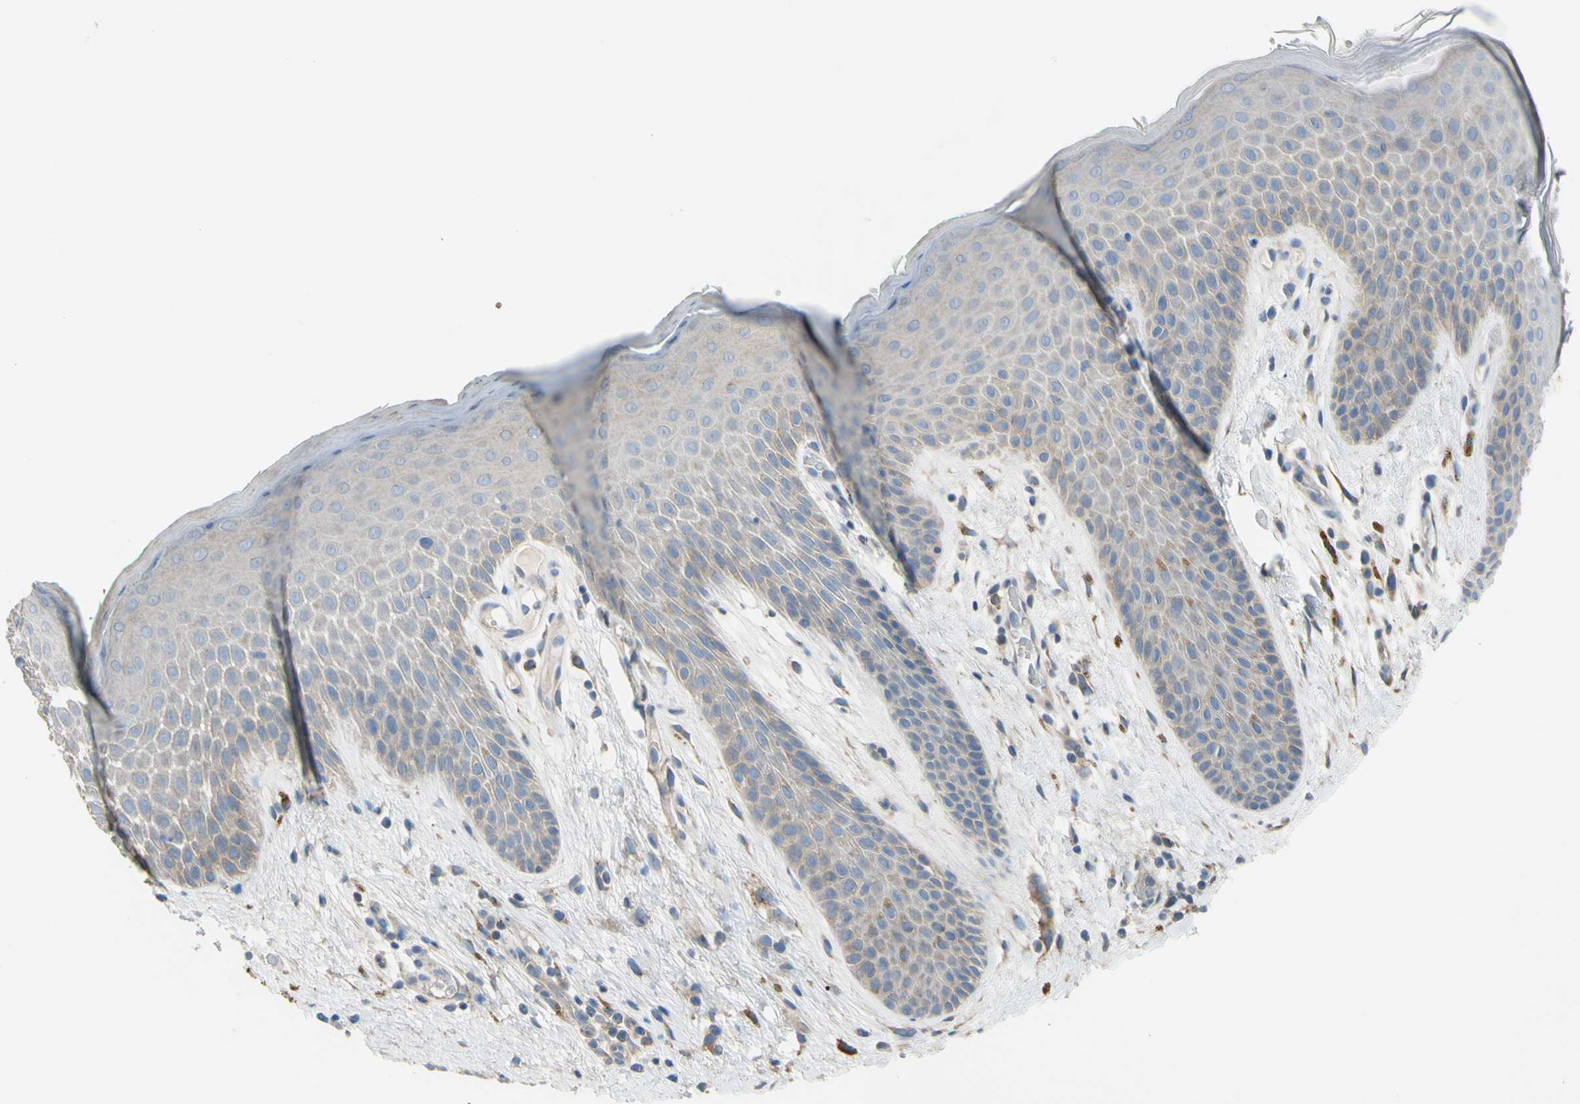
{"staining": {"intensity": "weak", "quantity": "<25%", "location": "cytoplasmic/membranous"}, "tissue": "skin", "cell_type": "Epidermal cells", "image_type": "normal", "snomed": [{"axis": "morphology", "description": "Normal tissue, NOS"}, {"axis": "topography", "description": "Anal"}], "caption": "This micrograph is of normal skin stained with immunohistochemistry (IHC) to label a protein in brown with the nuclei are counter-stained blue. There is no staining in epidermal cells.", "gene": "TMEM59L", "patient": {"sex": "male", "age": 74}}